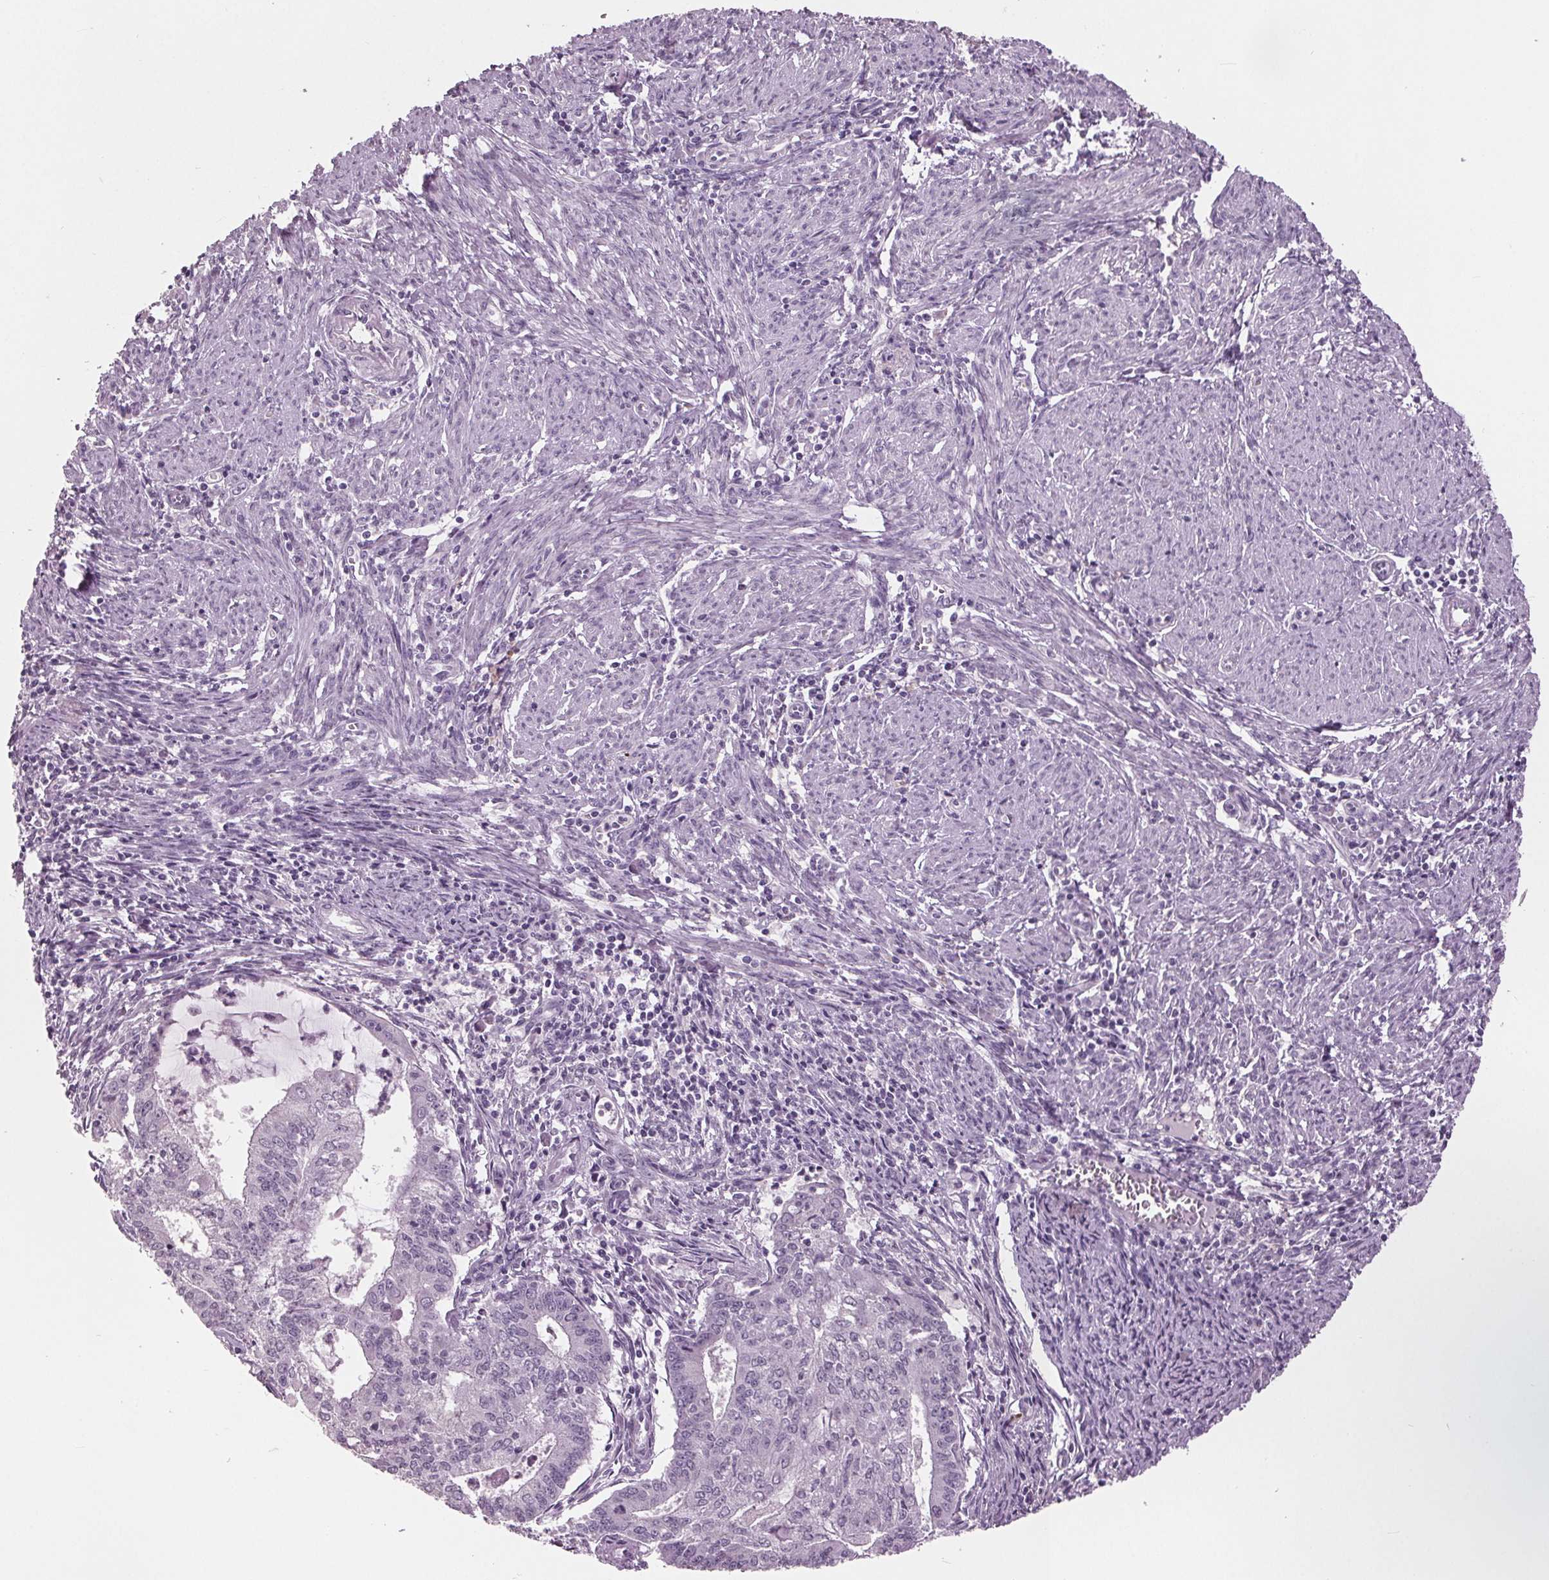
{"staining": {"intensity": "negative", "quantity": "none", "location": "none"}, "tissue": "endometrial cancer", "cell_type": "Tumor cells", "image_type": "cancer", "snomed": [{"axis": "morphology", "description": "Adenocarcinoma, NOS"}, {"axis": "topography", "description": "Endometrium"}], "caption": "Immunohistochemistry (IHC) micrograph of neoplastic tissue: adenocarcinoma (endometrial) stained with DAB exhibits no significant protein expression in tumor cells.", "gene": "AMBP", "patient": {"sex": "female", "age": 61}}